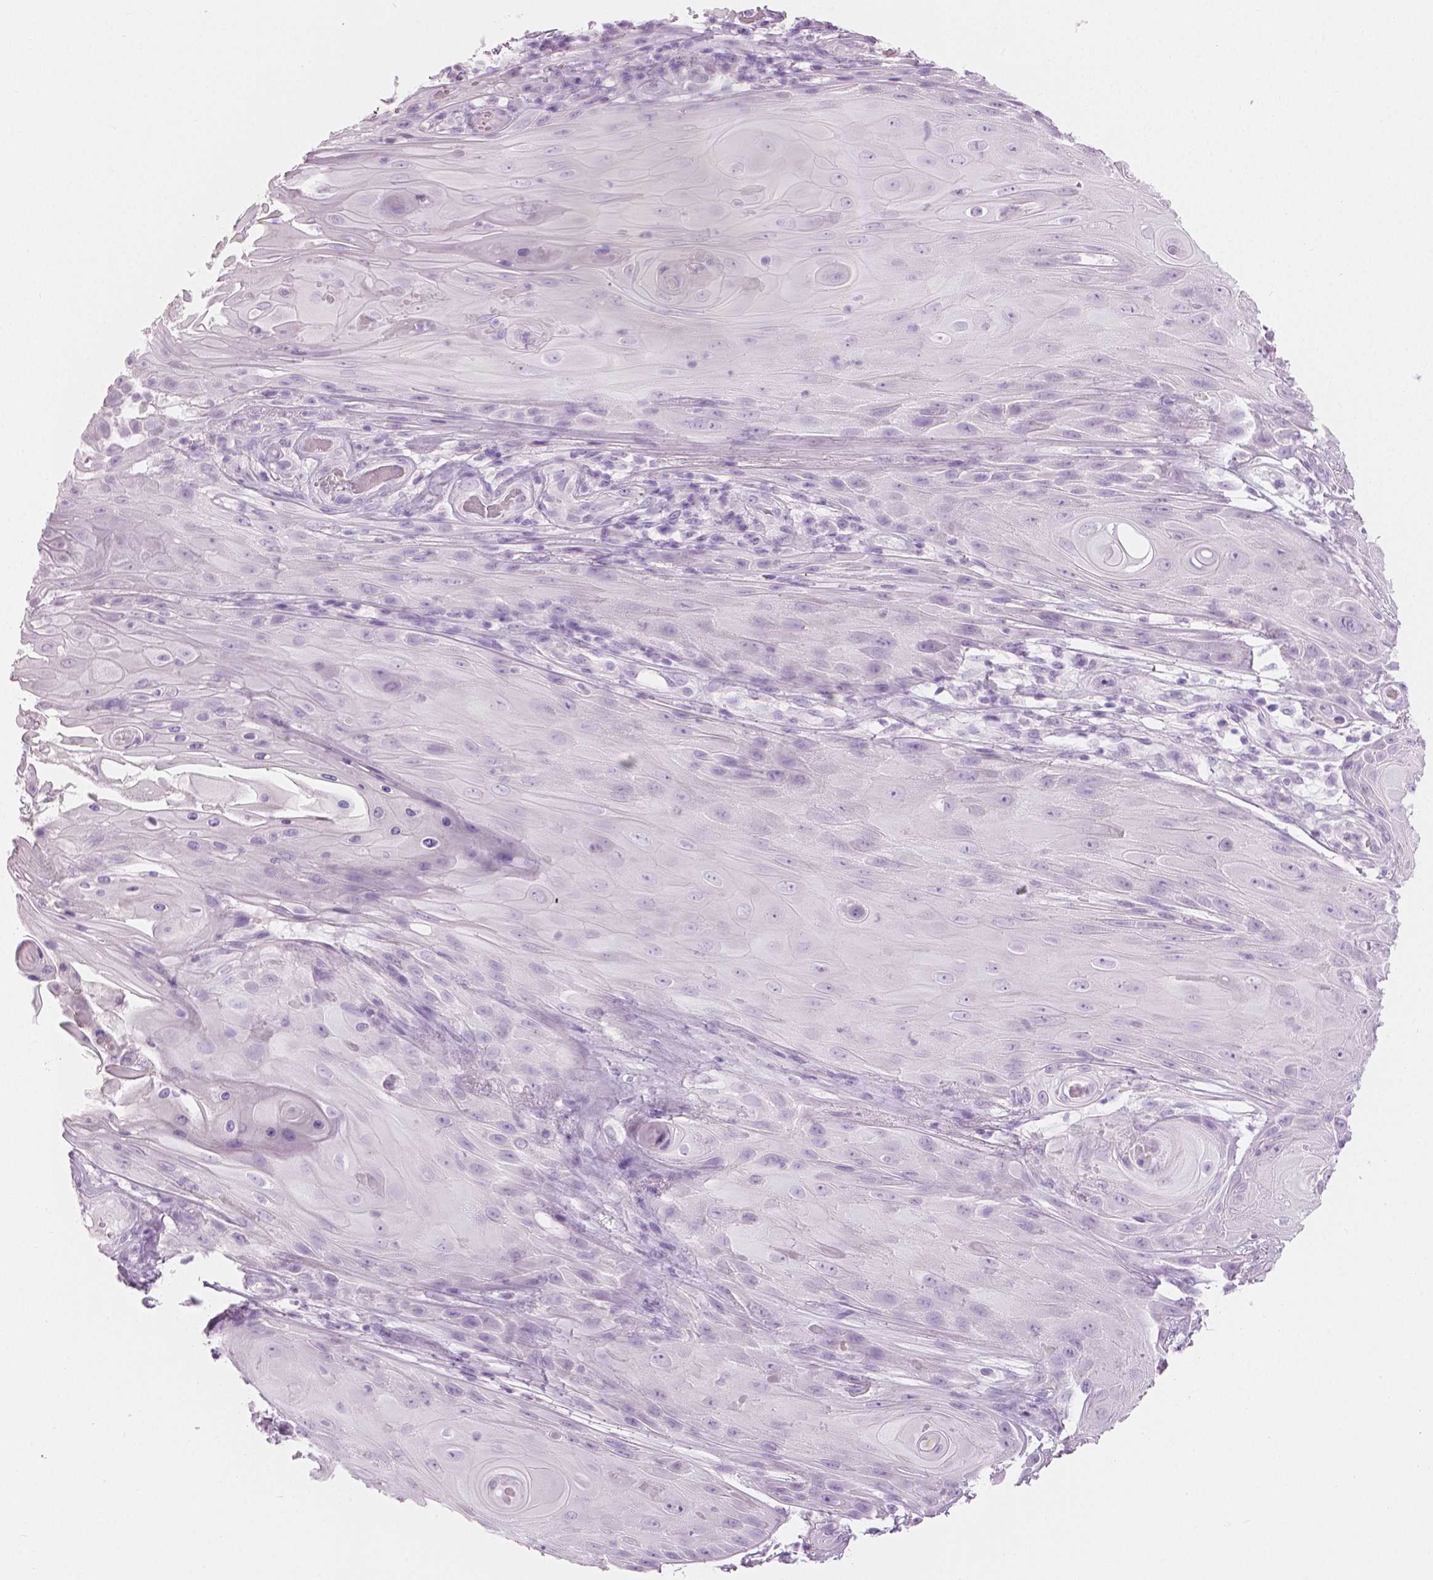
{"staining": {"intensity": "negative", "quantity": "none", "location": "none"}, "tissue": "skin cancer", "cell_type": "Tumor cells", "image_type": "cancer", "snomed": [{"axis": "morphology", "description": "Squamous cell carcinoma, NOS"}, {"axis": "topography", "description": "Skin"}], "caption": "This is an immunohistochemistry (IHC) micrograph of human squamous cell carcinoma (skin). There is no positivity in tumor cells.", "gene": "PLIN4", "patient": {"sex": "male", "age": 62}}